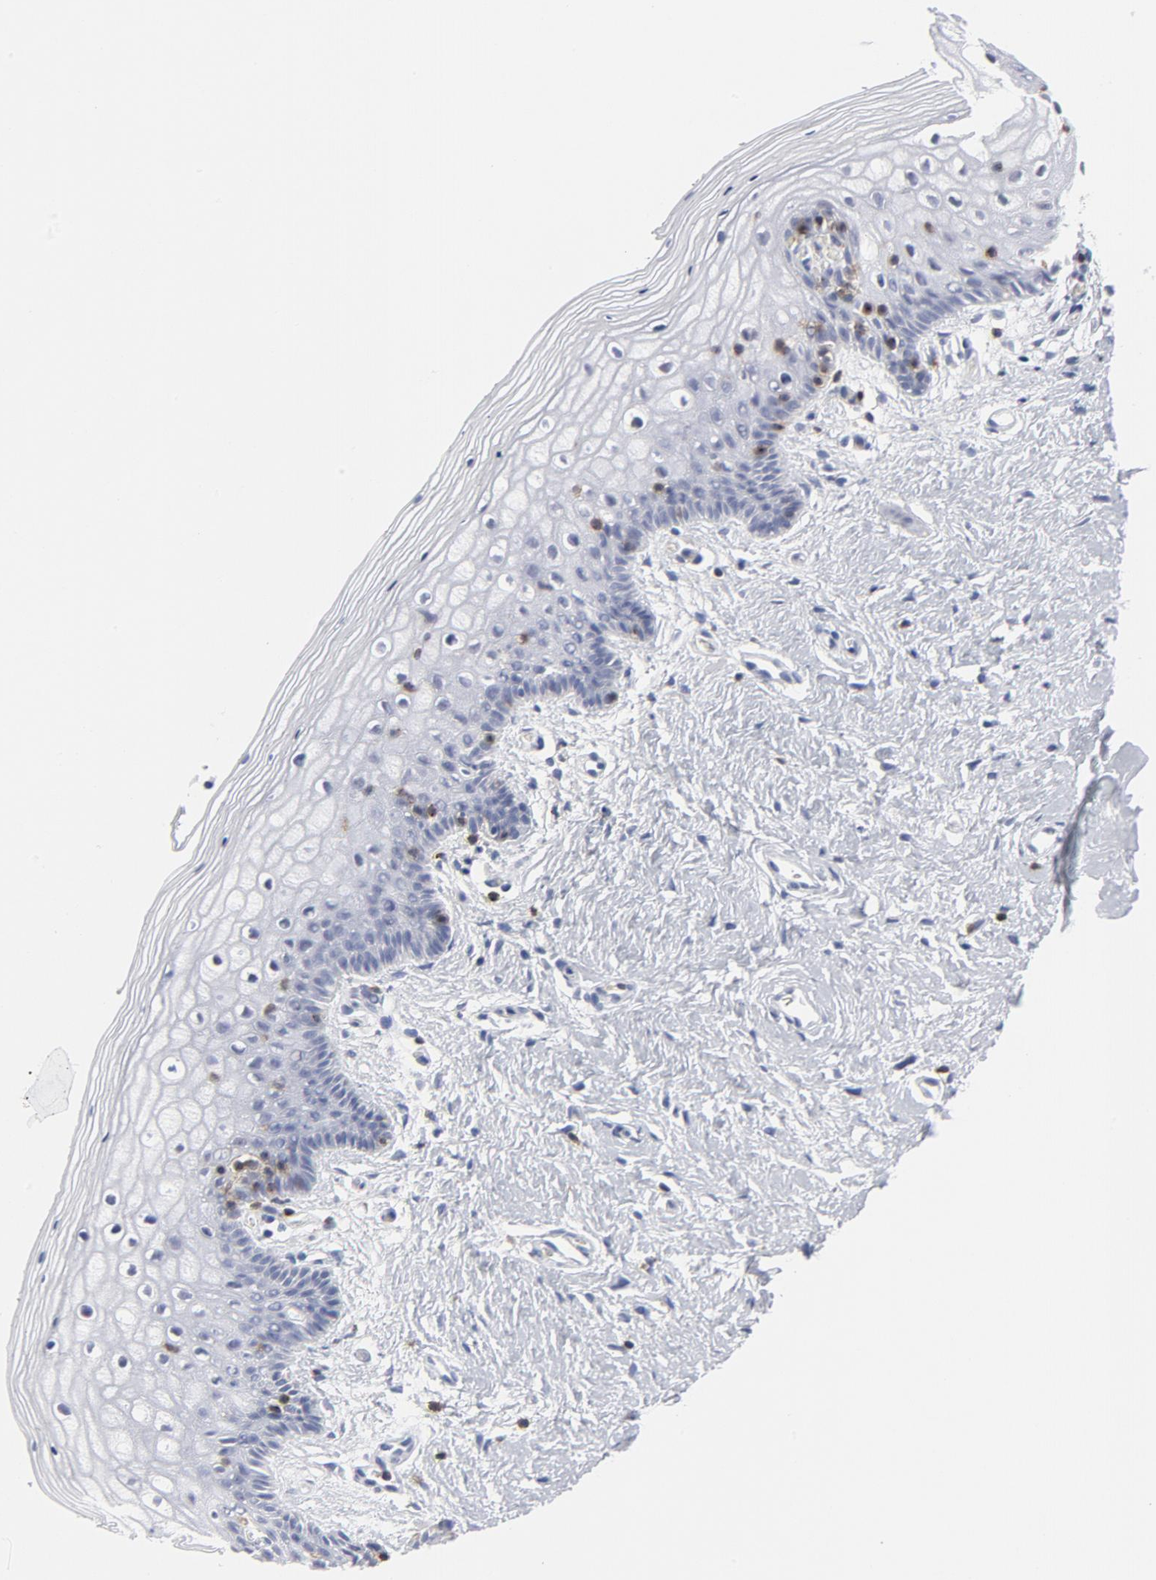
{"staining": {"intensity": "negative", "quantity": "none", "location": "none"}, "tissue": "vagina", "cell_type": "Squamous epithelial cells", "image_type": "normal", "snomed": [{"axis": "morphology", "description": "Normal tissue, NOS"}, {"axis": "topography", "description": "Vagina"}], "caption": "High power microscopy histopathology image of an immunohistochemistry photomicrograph of unremarkable vagina, revealing no significant expression in squamous epithelial cells.", "gene": "CD2", "patient": {"sex": "female", "age": 46}}